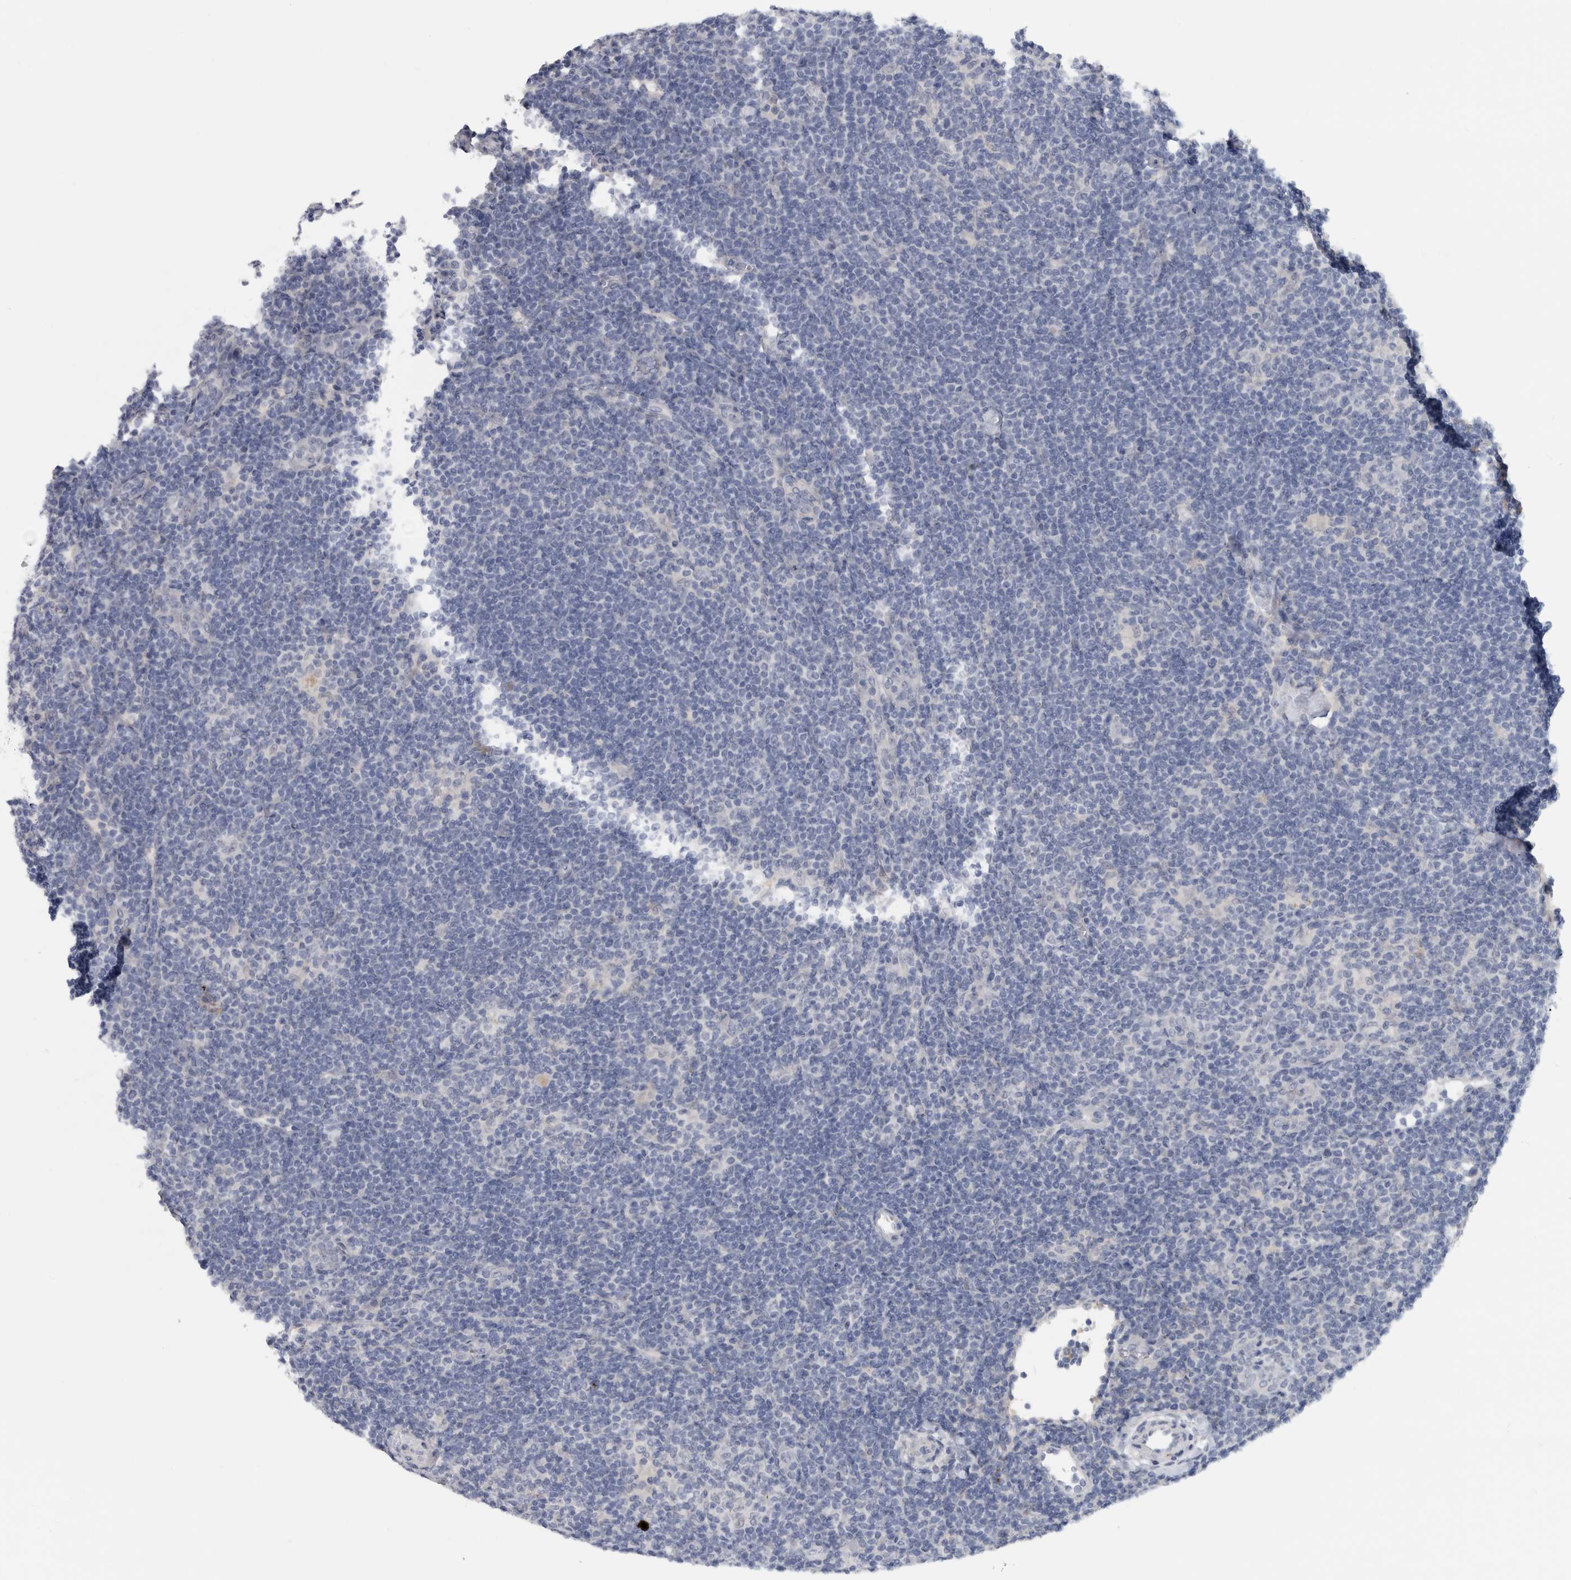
{"staining": {"intensity": "negative", "quantity": "none", "location": "none"}, "tissue": "lymphoma", "cell_type": "Tumor cells", "image_type": "cancer", "snomed": [{"axis": "morphology", "description": "Hodgkin's disease, NOS"}, {"axis": "topography", "description": "Lymph node"}], "caption": "An image of human lymphoma is negative for staining in tumor cells.", "gene": "DNAJC24", "patient": {"sex": "female", "age": 57}}